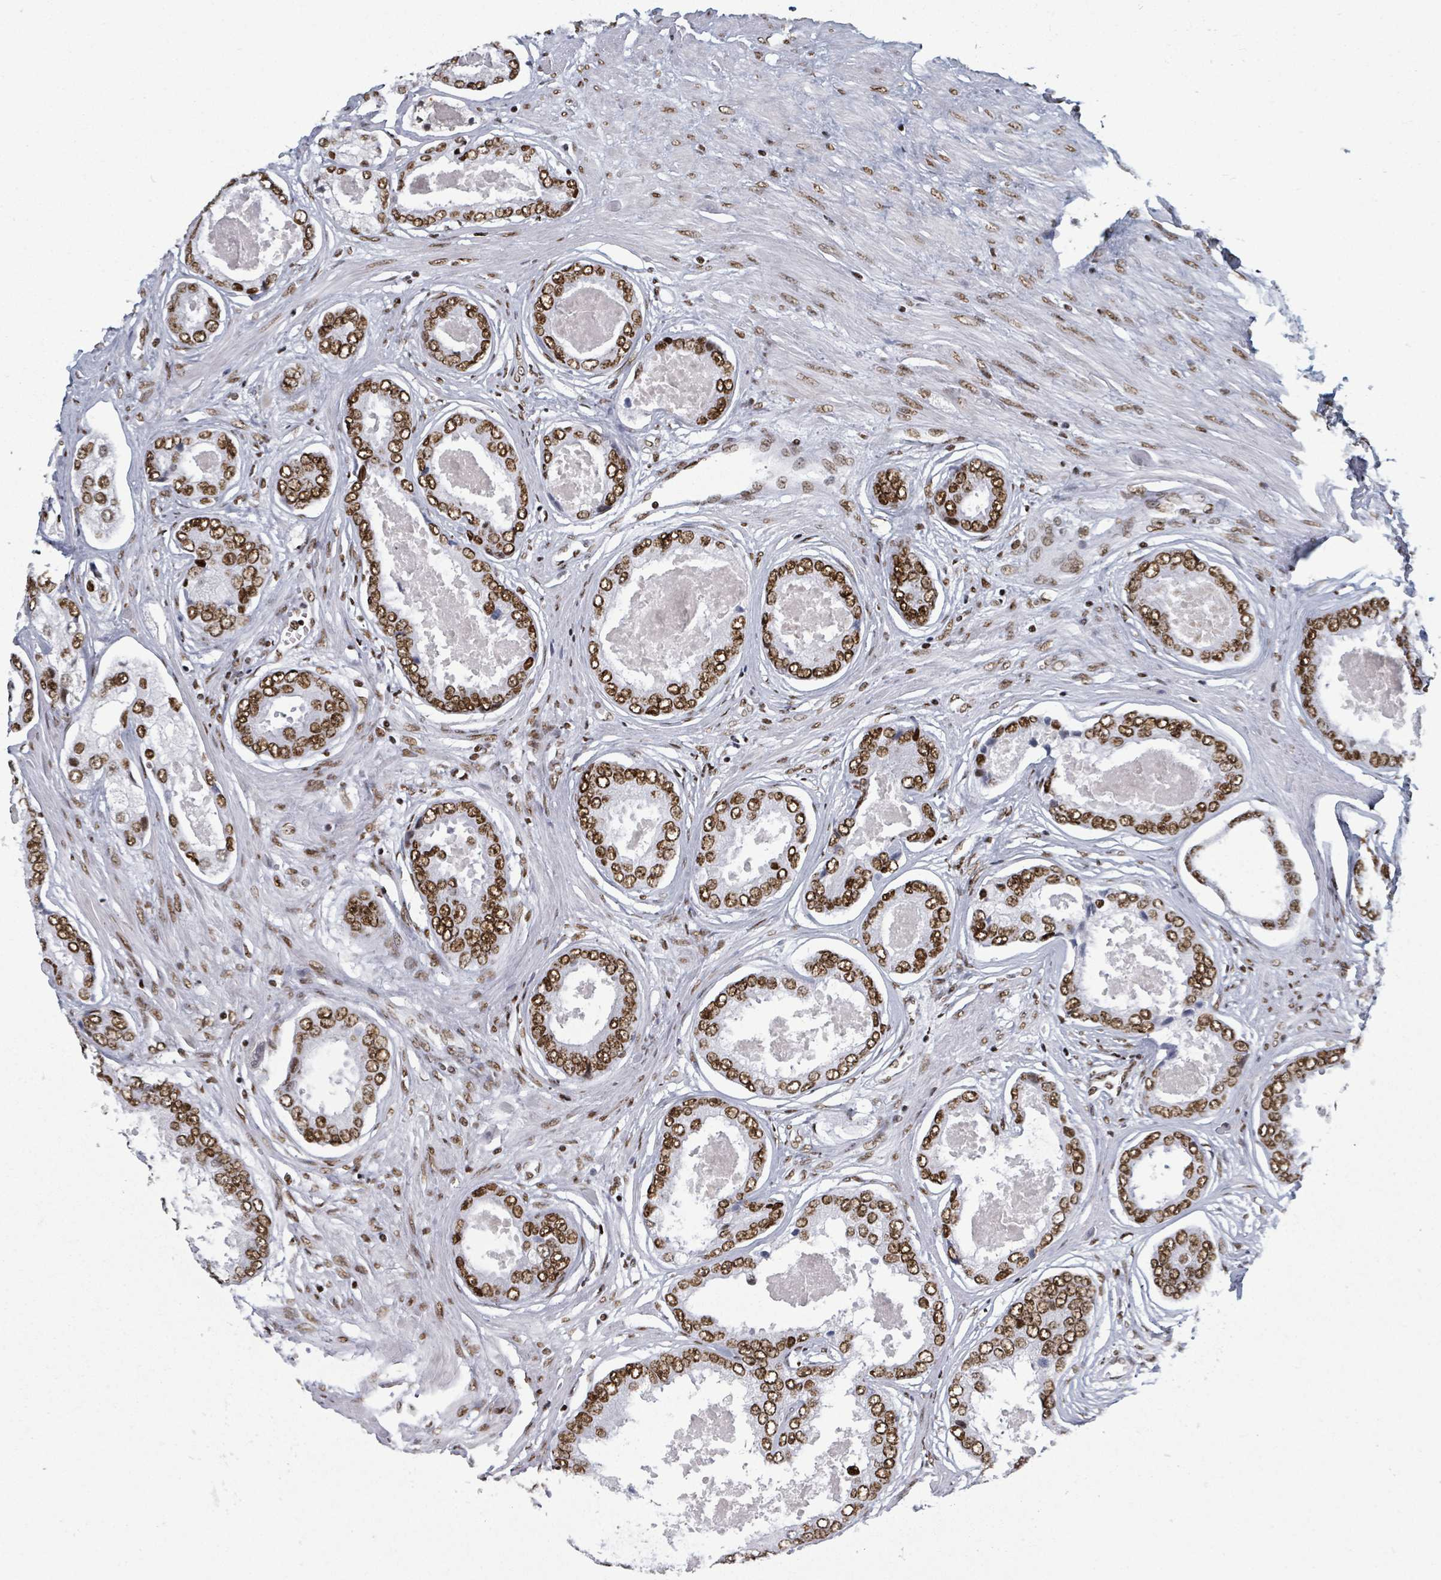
{"staining": {"intensity": "strong", "quantity": ">75%", "location": "nuclear"}, "tissue": "prostate cancer", "cell_type": "Tumor cells", "image_type": "cancer", "snomed": [{"axis": "morphology", "description": "Adenocarcinoma, Low grade"}, {"axis": "topography", "description": "Prostate"}], "caption": "IHC image of prostate cancer stained for a protein (brown), which demonstrates high levels of strong nuclear staining in approximately >75% of tumor cells.", "gene": "DHX16", "patient": {"sex": "male", "age": 68}}